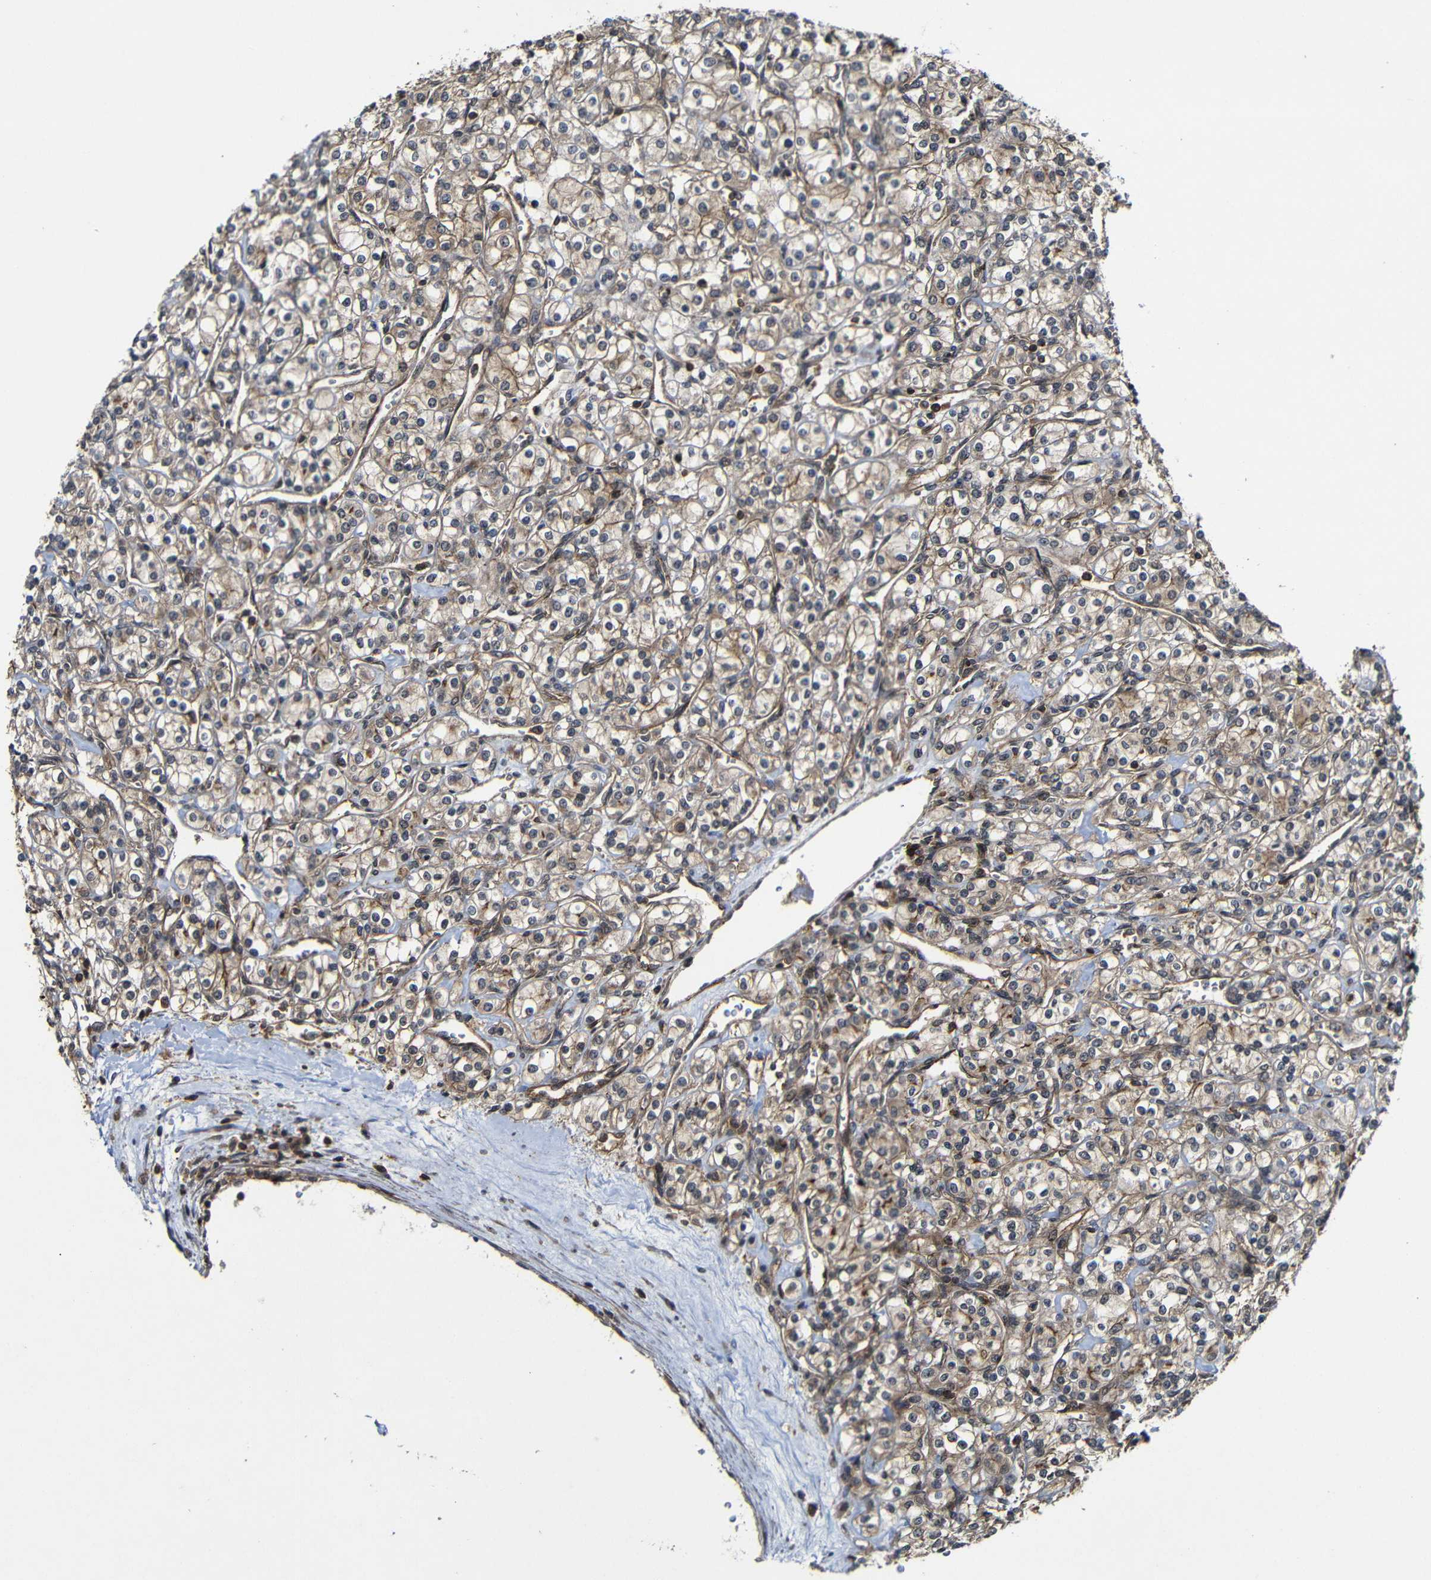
{"staining": {"intensity": "moderate", "quantity": ">75%", "location": "cytoplasmic/membranous"}, "tissue": "renal cancer", "cell_type": "Tumor cells", "image_type": "cancer", "snomed": [{"axis": "morphology", "description": "Adenocarcinoma, NOS"}, {"axis": "topography", "description": "Kidney"}], "caption": "Renal cancer stained with a brown dye exhibits moderate cytoplasmic/membranous positive staining in about >75% of tumor cells.", "gene": "NANOS1", "patient": {"sex": "male", "age": 77}}